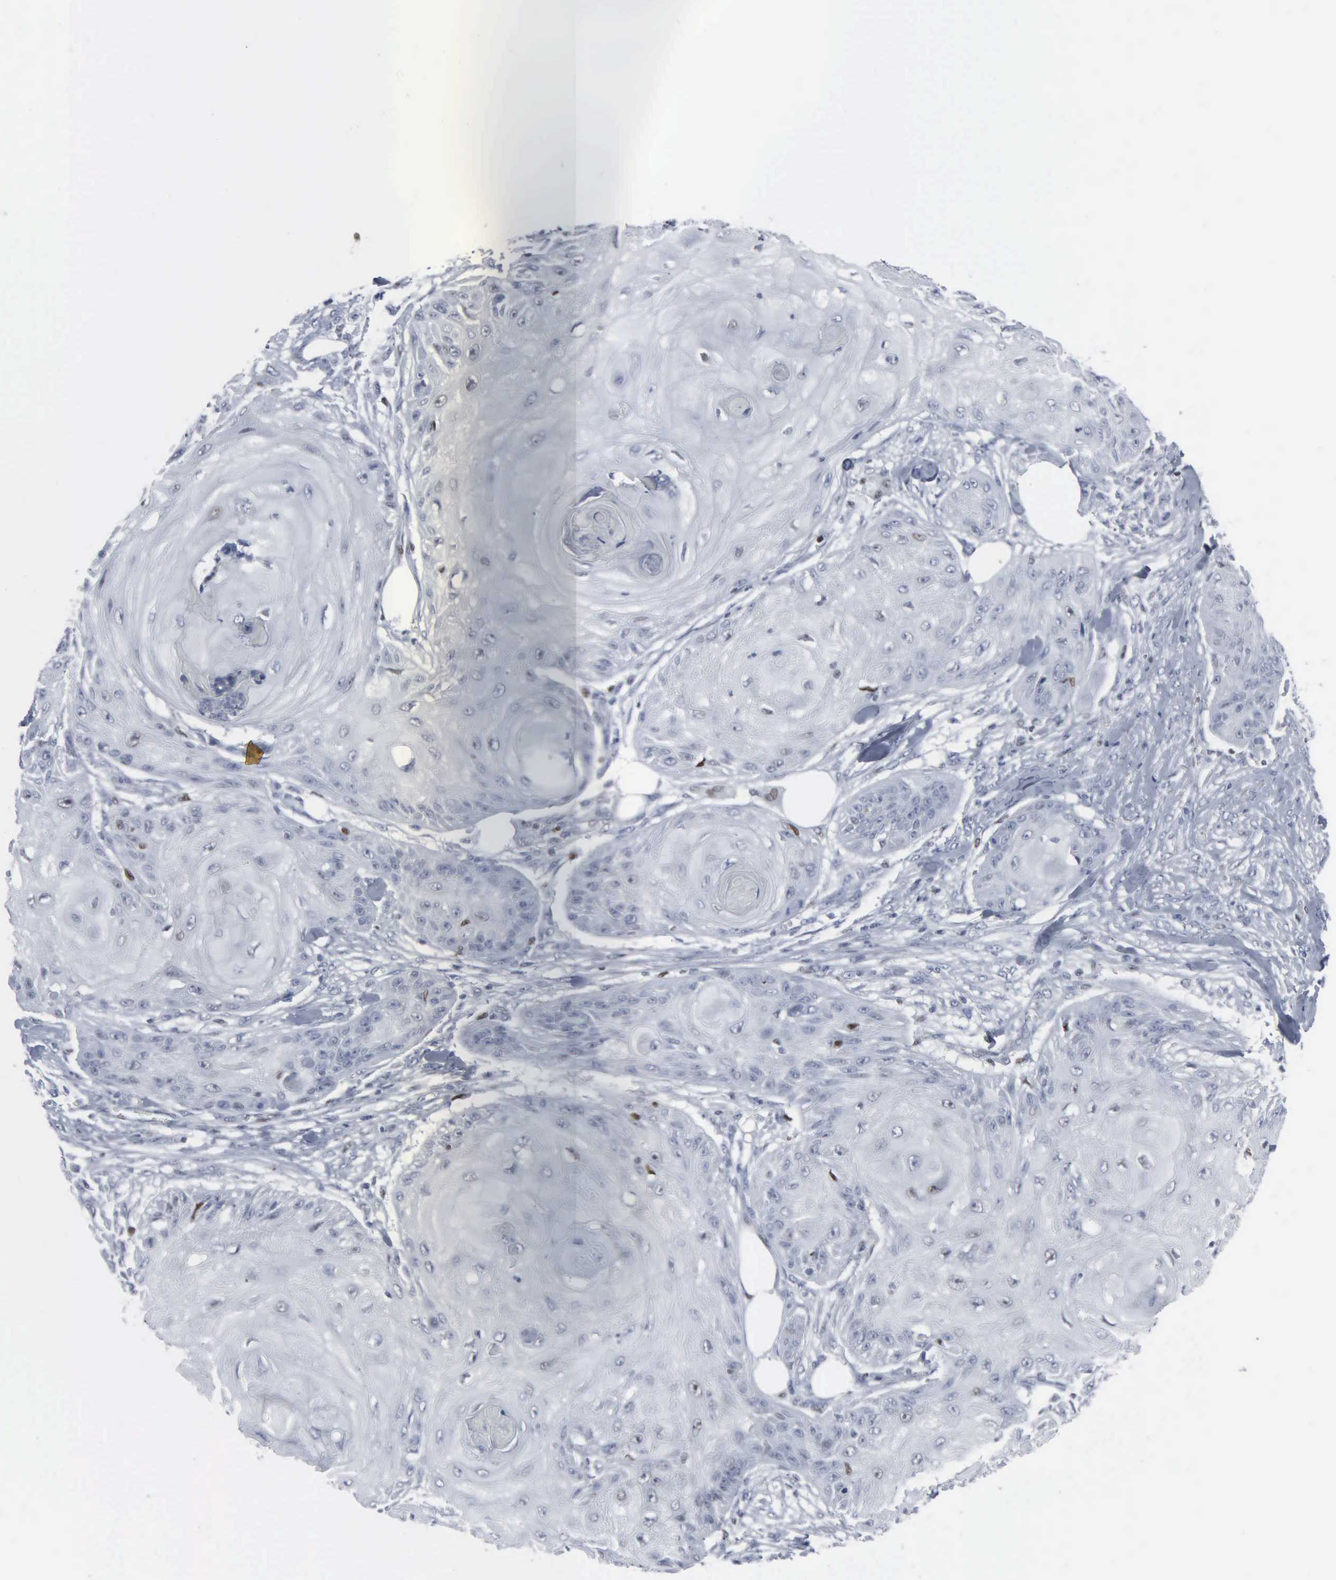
{"staining": {"intensity": "weak", "quantity": "<25%", "location": "nuclear"}, "tissue": "skin cancer", "cell_type": "Tumor cells", "image_type": "cancer", "snomed": [{"axis": "morphology", "description": "Squamous cell carcinoma, NOS"}, {"axis": "topography", "description": "Skin"}], "caption": "Protein analysis of skin squamous cell carcinoma demonstrates no significant staining in tumor cells. (DAB IHC, high magnification).", "gene": "CCND3", "patient": {"sex": "female", "age": 88}}